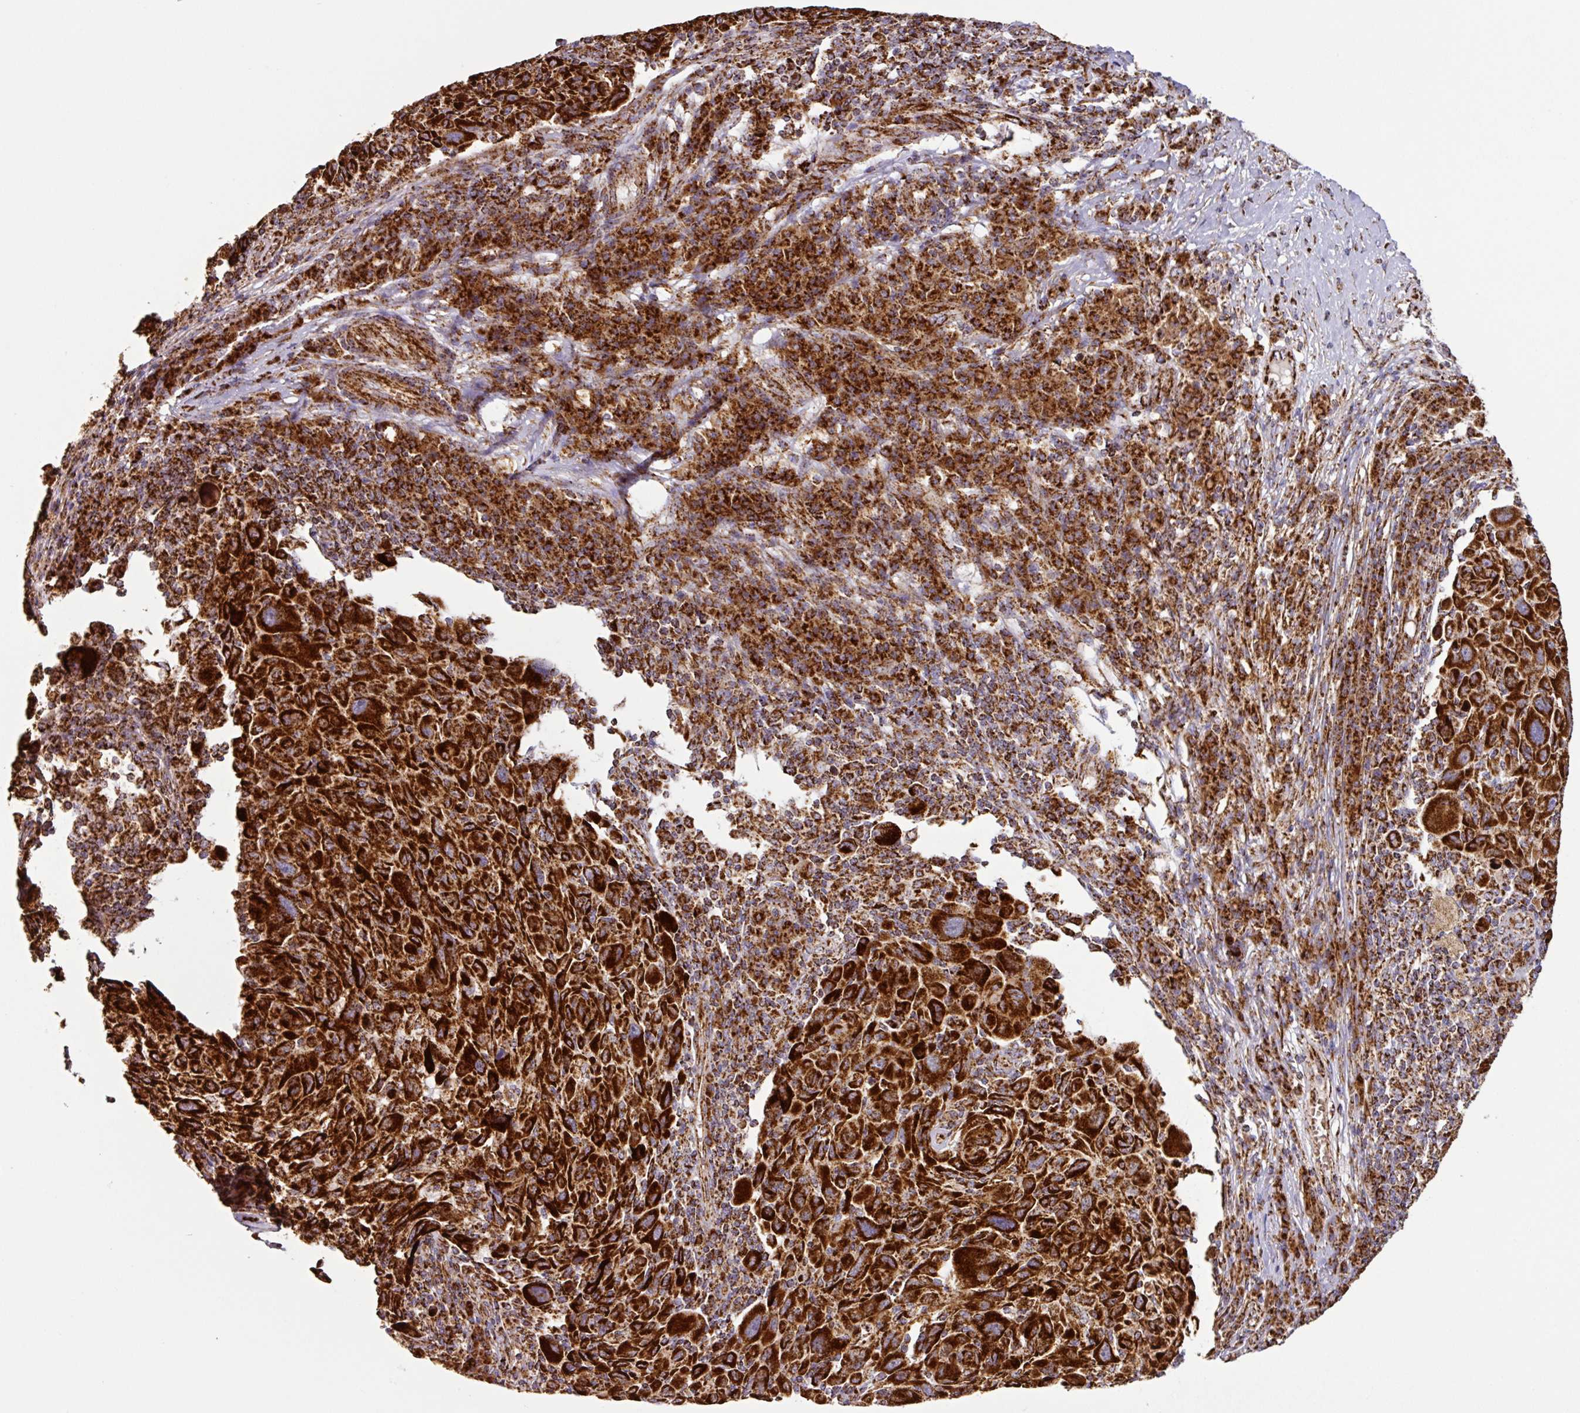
{"staining": {"intensity": "strong", "quantity": ">75%", "location": "cytoplasmic/membranous"}, "tissue": "melanoma", "cell_type": "Tumor cells", "image_type": "cancer", "snomed": [{"axis": "morphology", "description": "Malignant melanoma, NOS"}, {"axis": "topography", "description": "Skin"}], "caption": "Immunohistochemistry of melanoma shows high levels of strong cytoplasmic/membranous expression in about >75% of tumor cells. The staining was performed using DAB, with brown indicating positive protein expression. Nuclei are stained blue with hematoxylin.", "gene": "TRAP1", "patient": {"sex": "male", "age": 53}}